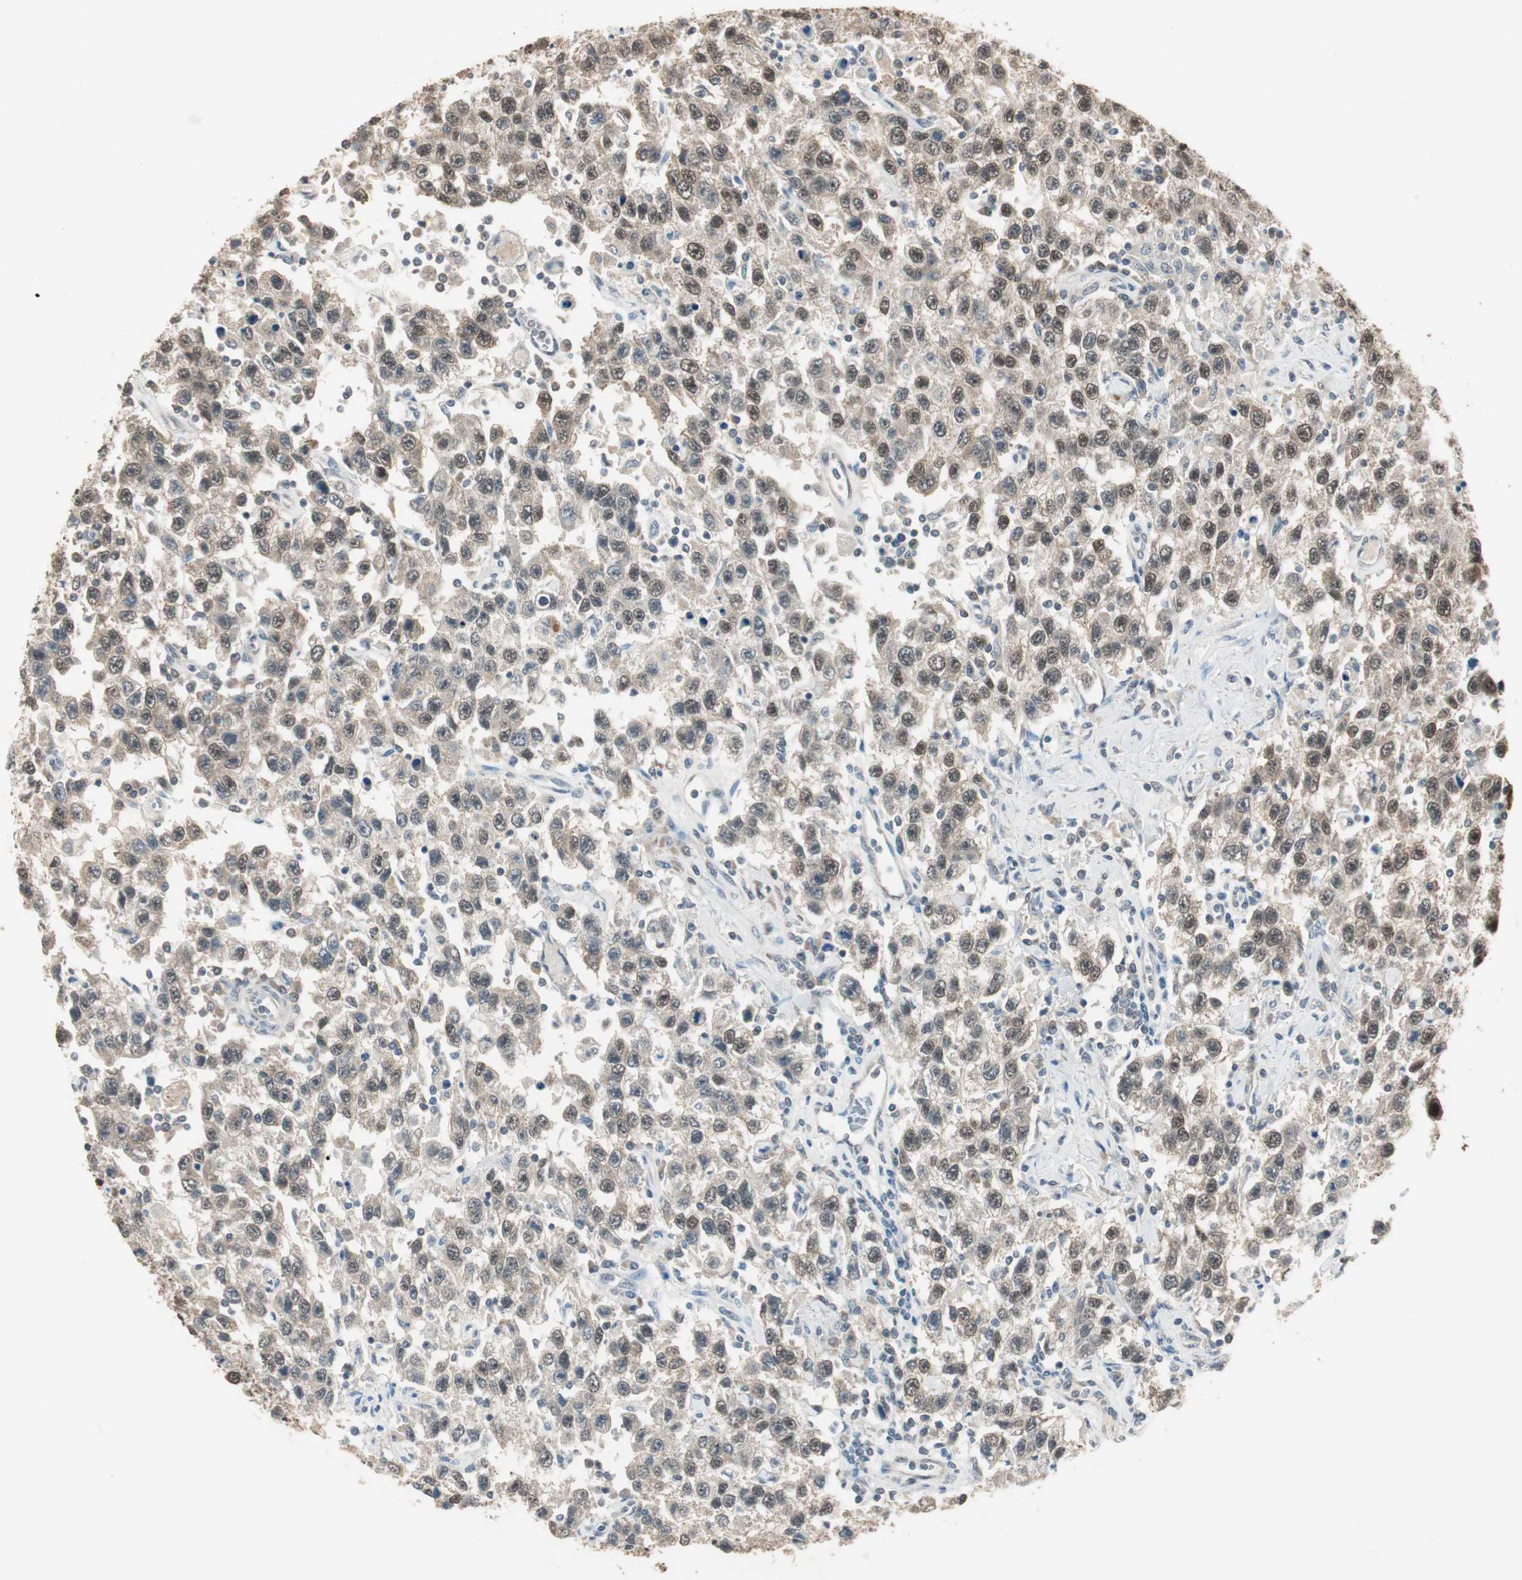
{"staining": {"intensity": "weak", "quantity": "25%-75%", "location": "cytoplasmic/membranous"}, "tissue": "testis cancer", "cell_type": "Tumor cells", "image_type": "cancer", "snomed": [{"axis": "morphology", "description": "Seminoma, NOS"}, {"axis": "topography", "description": "Testis"}], "caption": "Immunohistochemistry (IHC) image of neoplastic tissue: human testis seminoma stained using immunohistochemistry (IHC) demonstrates low levels of weak protein expression localized specifically in the cytoplasmic/membranous of tumor cells, appearing as a cytoplasmic/membranous brown color.", "gene": "USP5", "patient": {"sex": "male", "age": 41}}